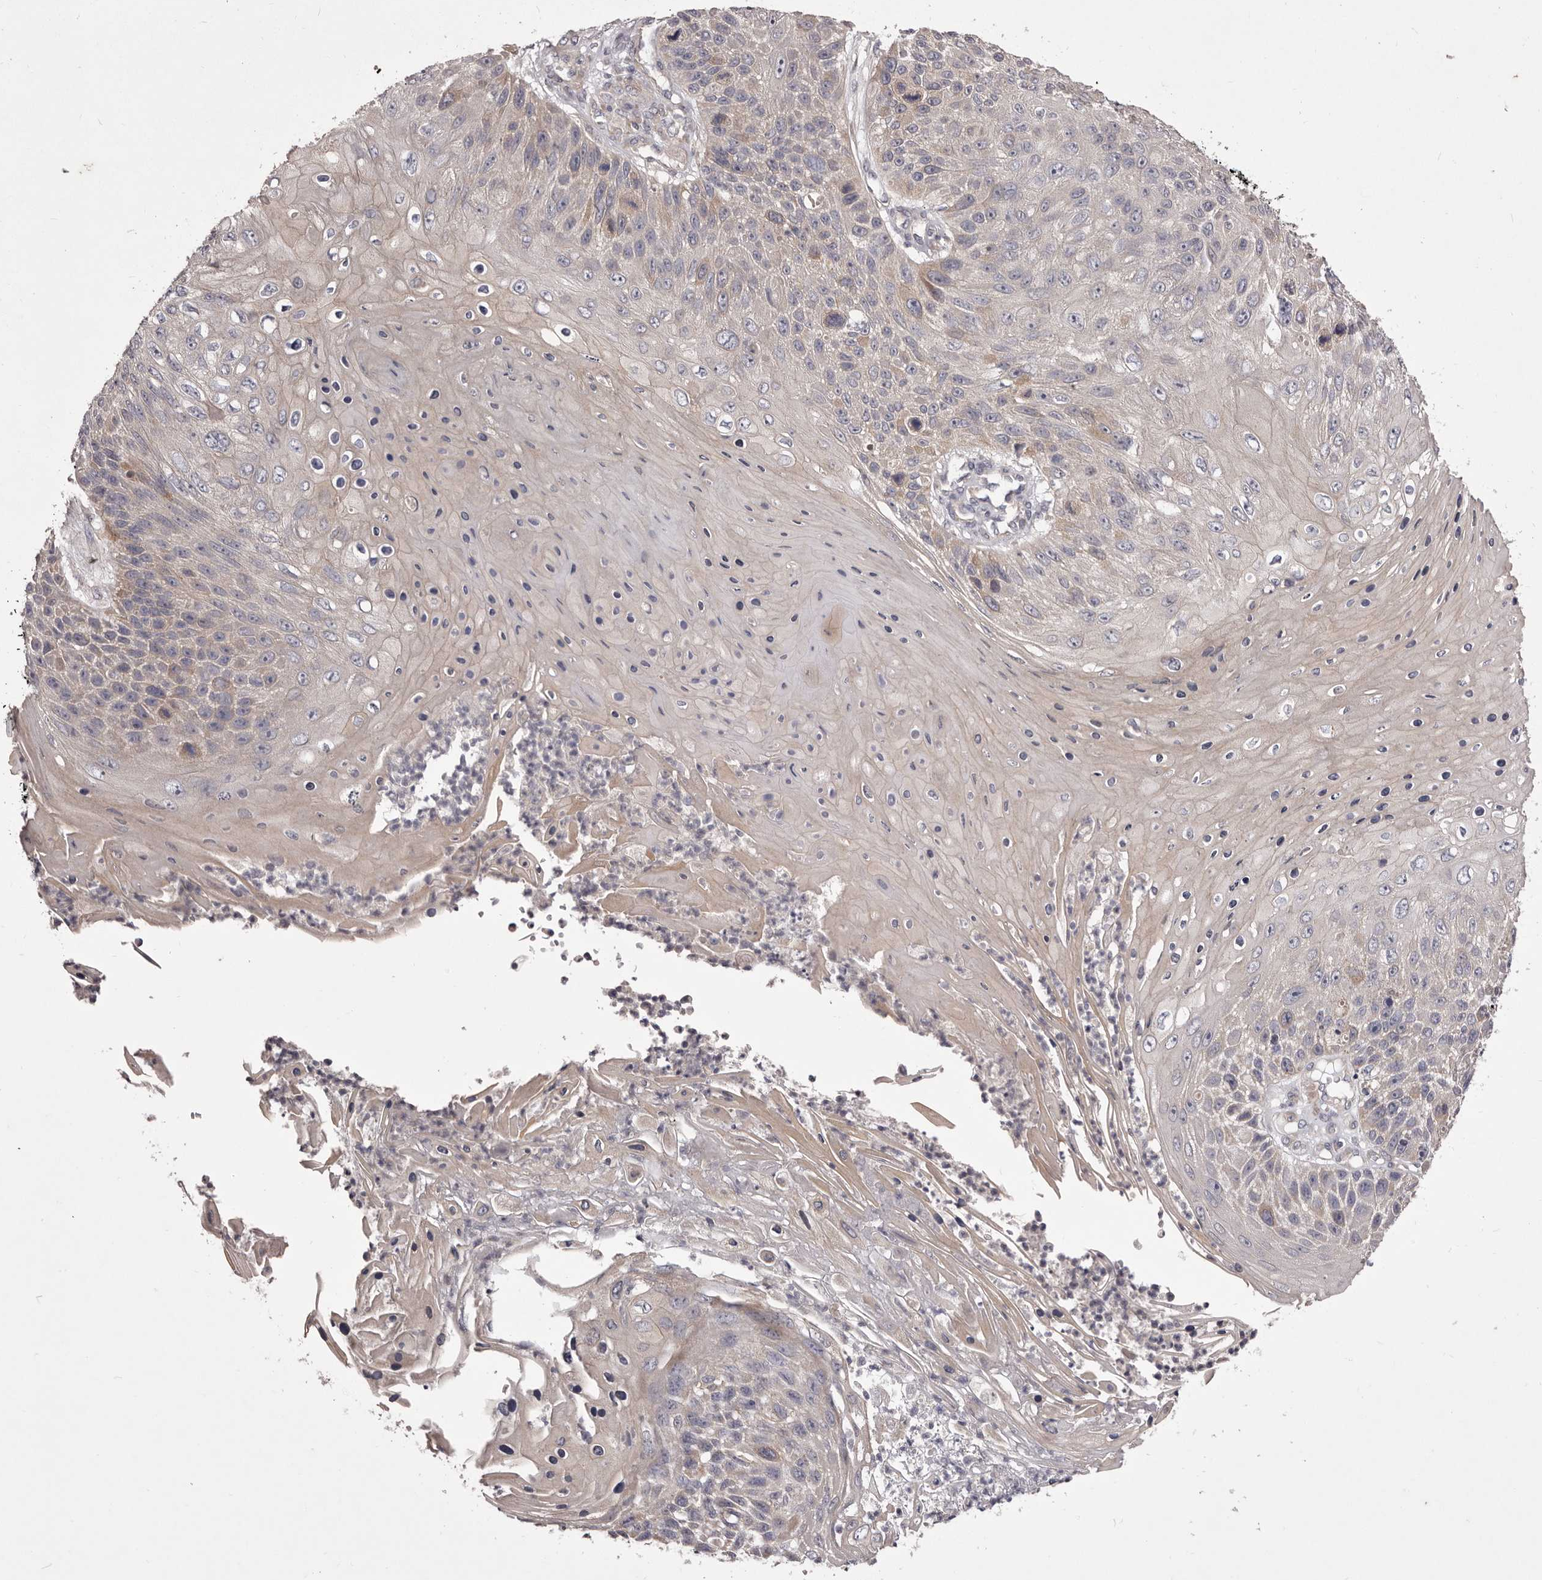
{"staining": {"intensity": "weak", "quantity": "<25%", "location": "cytoplasmic/membranous"}, "tissue": "skin cancer", "cell_type": "Tumor cells", "image_type": "cancer", "snomed": [{"axis": "morphology", "description": "Squamous cell carcinoma, NOS"}, {"axis": "topography", "description": "Skin"}], "caption": "Tumor cells are negative for brown protein staining in skin cancer.", "gene": "PNRC1", "patient": {"sex": "female", "age": 88}}